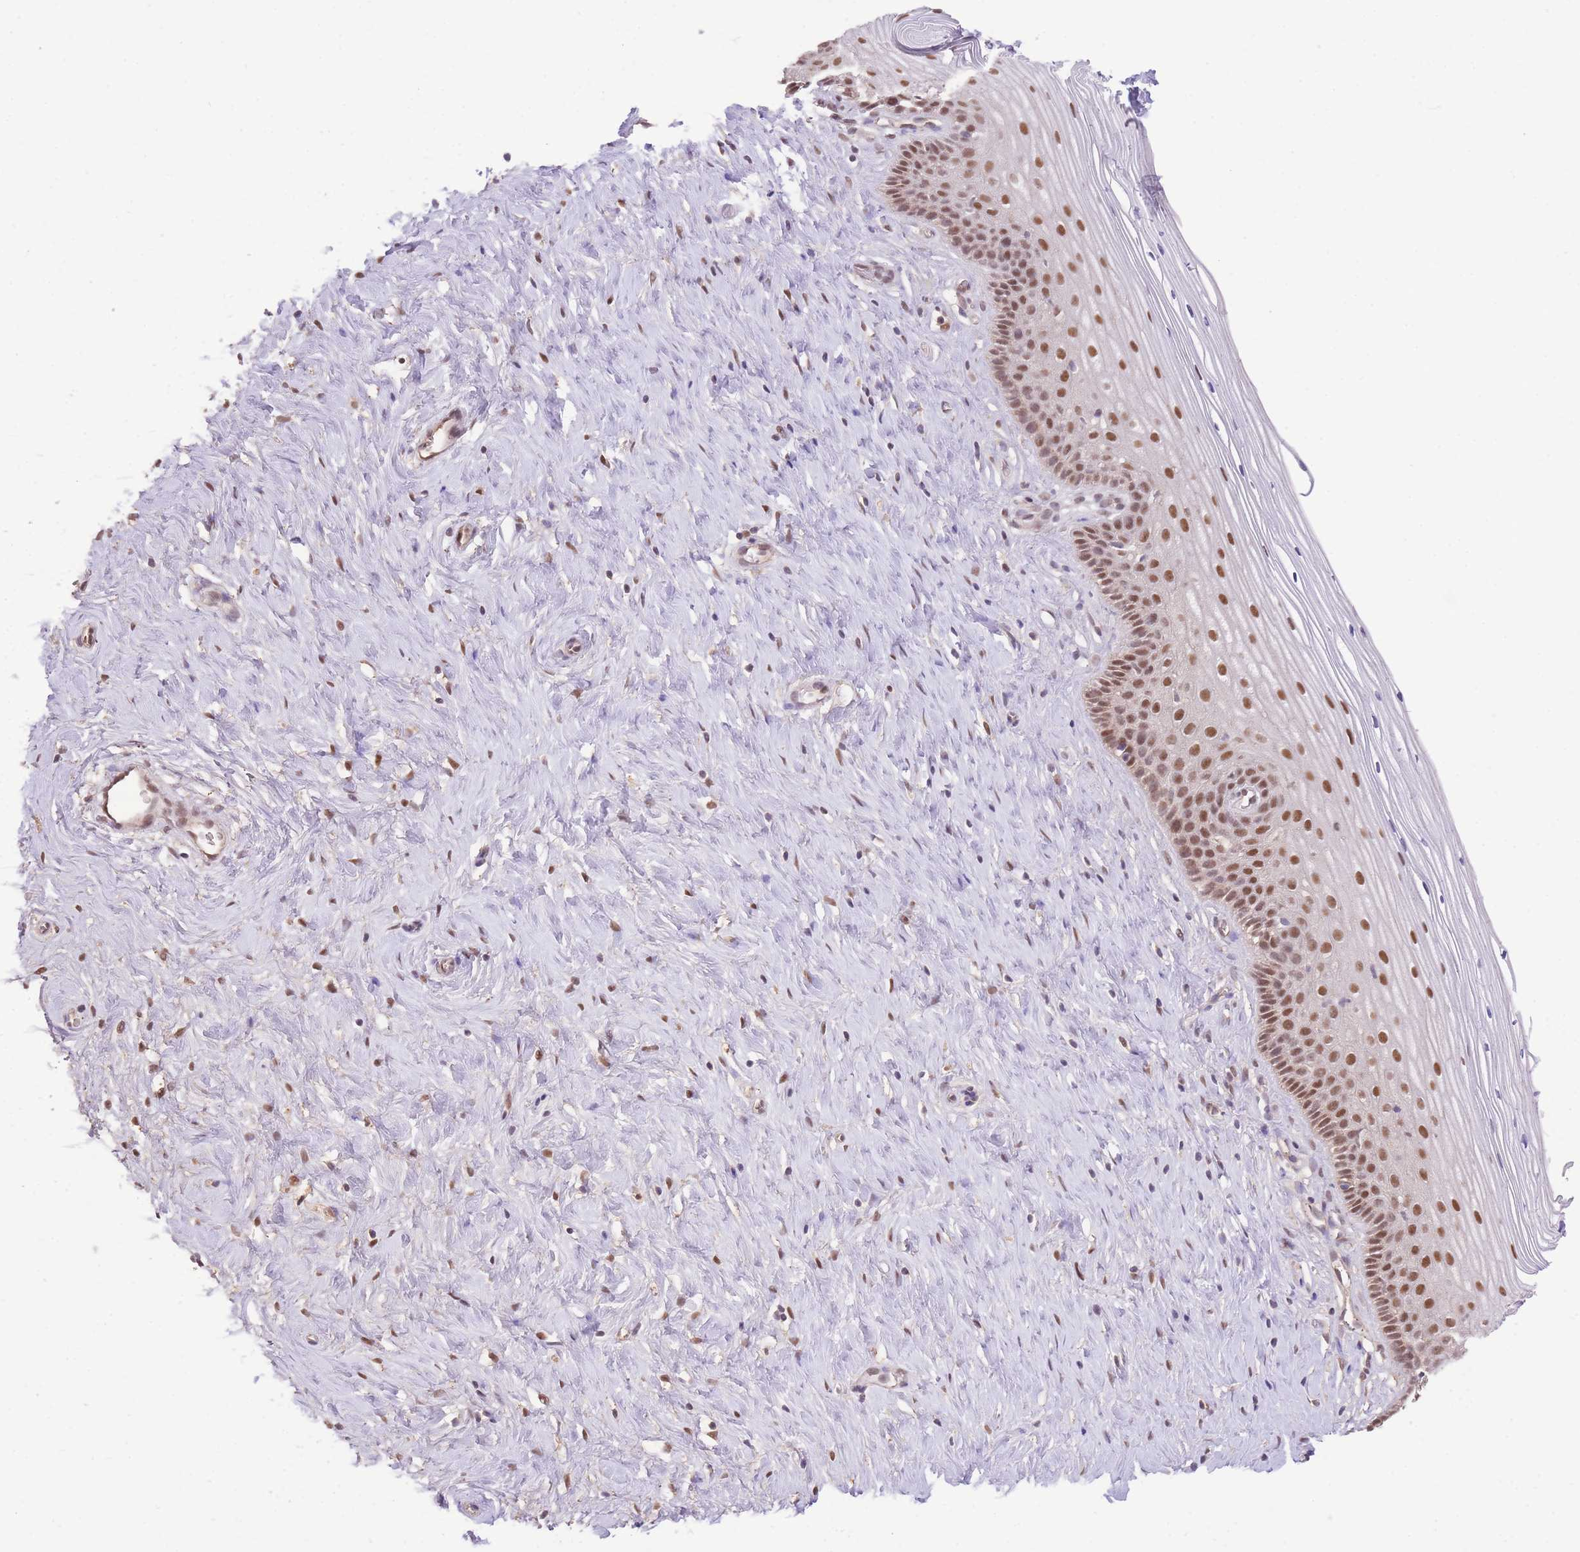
{"staining": {"intensity": "moderate", "quantity": ">75%", "location": "nuclear"}, "tissue": "cervix", "cell_type": "Squamous epithelial cells", "image_type": "normal", "snomed": [{"axis": "morphology", "description": "Normal tissue, NOS"}, {"axis": "topography", "description": "Cervix"}], "caption": "Cervix stained for a protein shows moderate nuclear positivity in squamous epithelial cells. The staining was performed using DAB (3,3'-diaminobenzidine) to visualize the protein expression in brown, while the nuclei were stained in blue with hematoxylin (Magnification: 20x).", "gene": "UBXN7", "patient": {"sex": "female", "age": 33}}